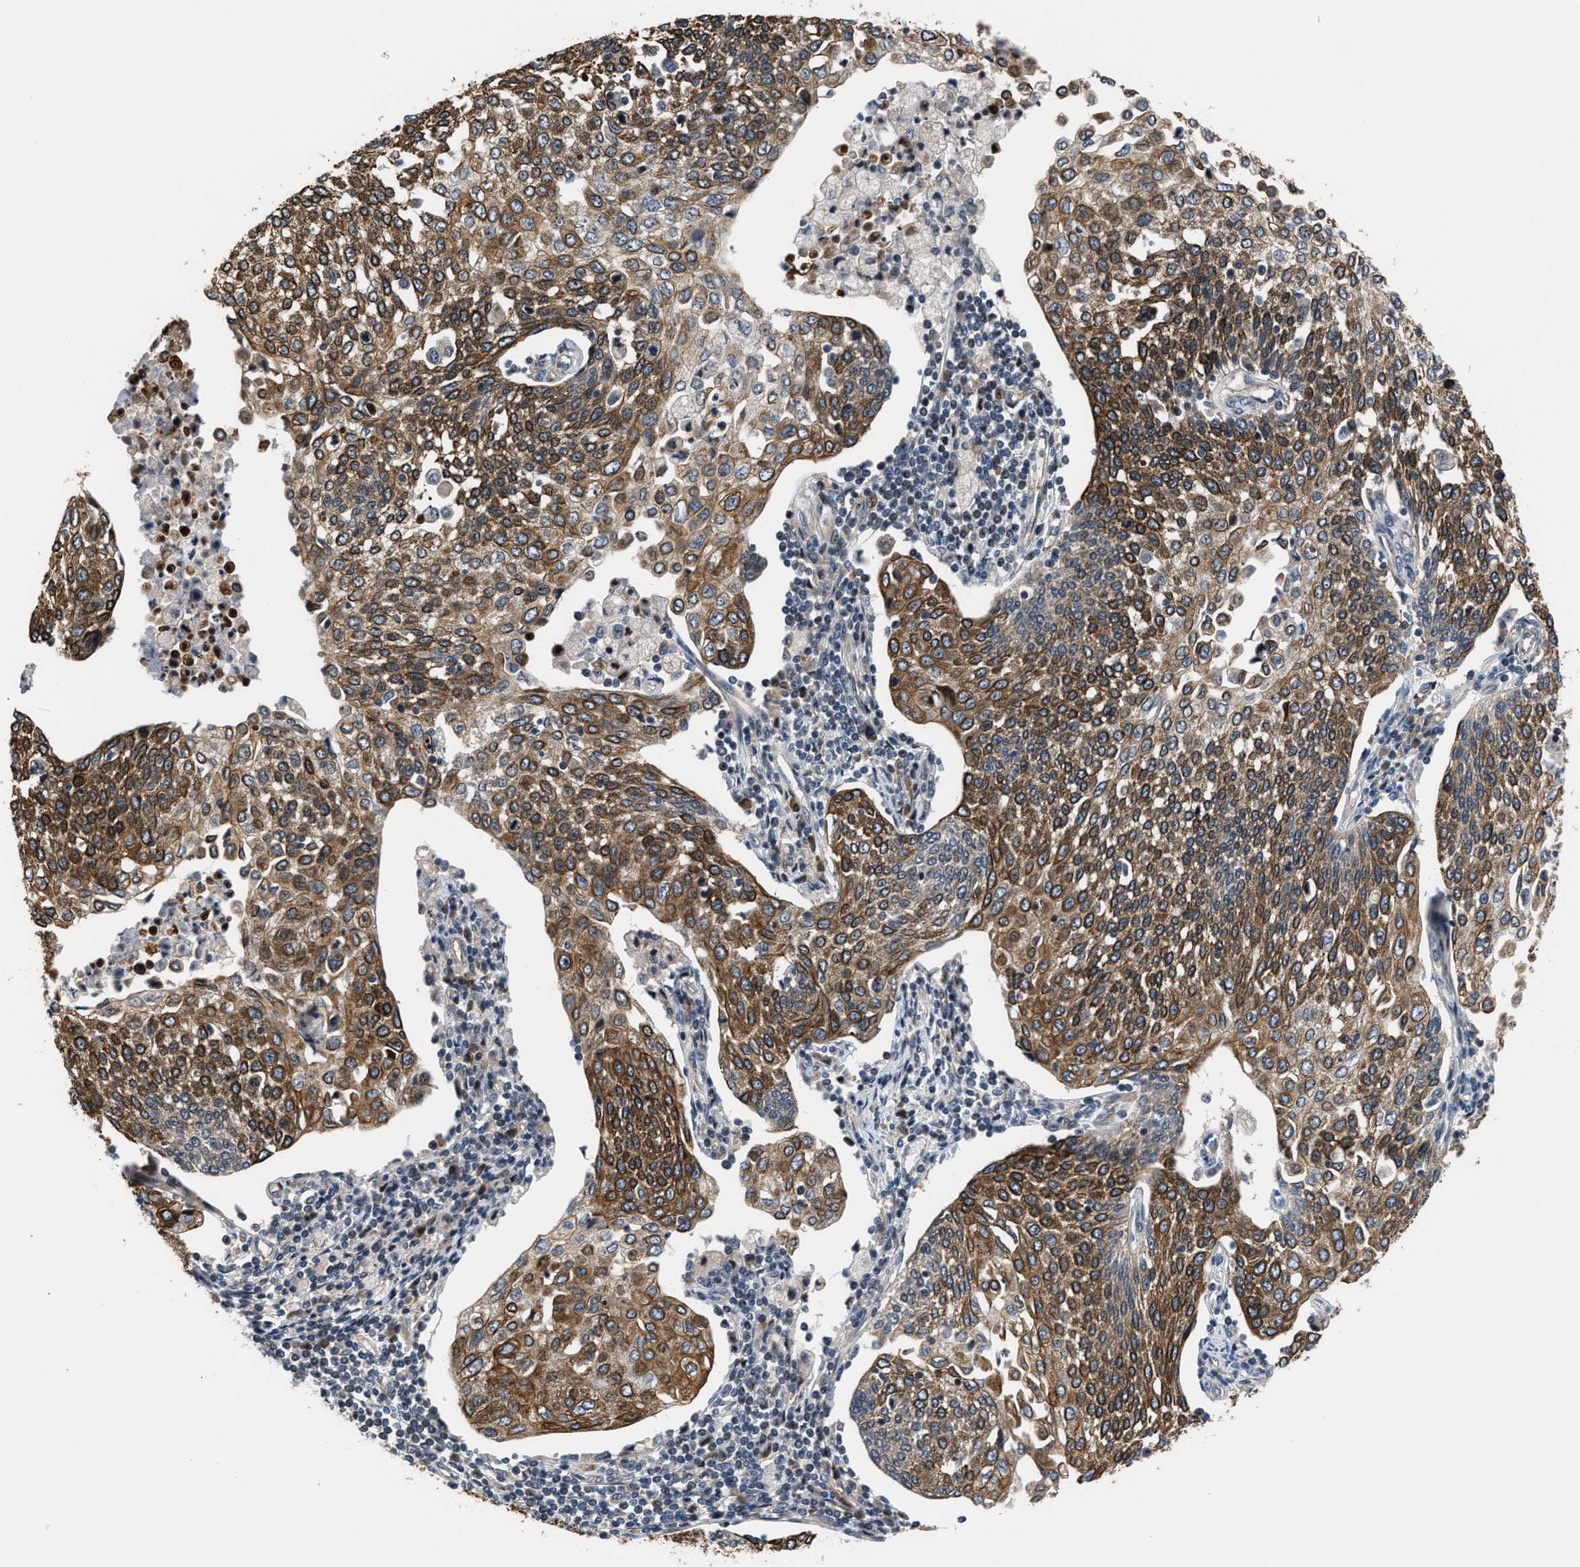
{"staining": {"intensity": "moderate", "quantity": ">75%", "location": "cytoplasmic/membranous"}, "tissue": "cervical cancer", "cell_type": "Tumor cells", "image_type": "cancer", "snomed": [{"axis": "morphology", "description": "Squamous cell carcinoma, NOS"}, {"axis": "topography", "description": "Cervix"}], "caption": "Cervical cancer (squamous cell carcinoma) stained with a protein marker displays moderate staining in tumor cells.", "gene": "ALDH3A2", "patient": {"sex": "female", "age": 34}}